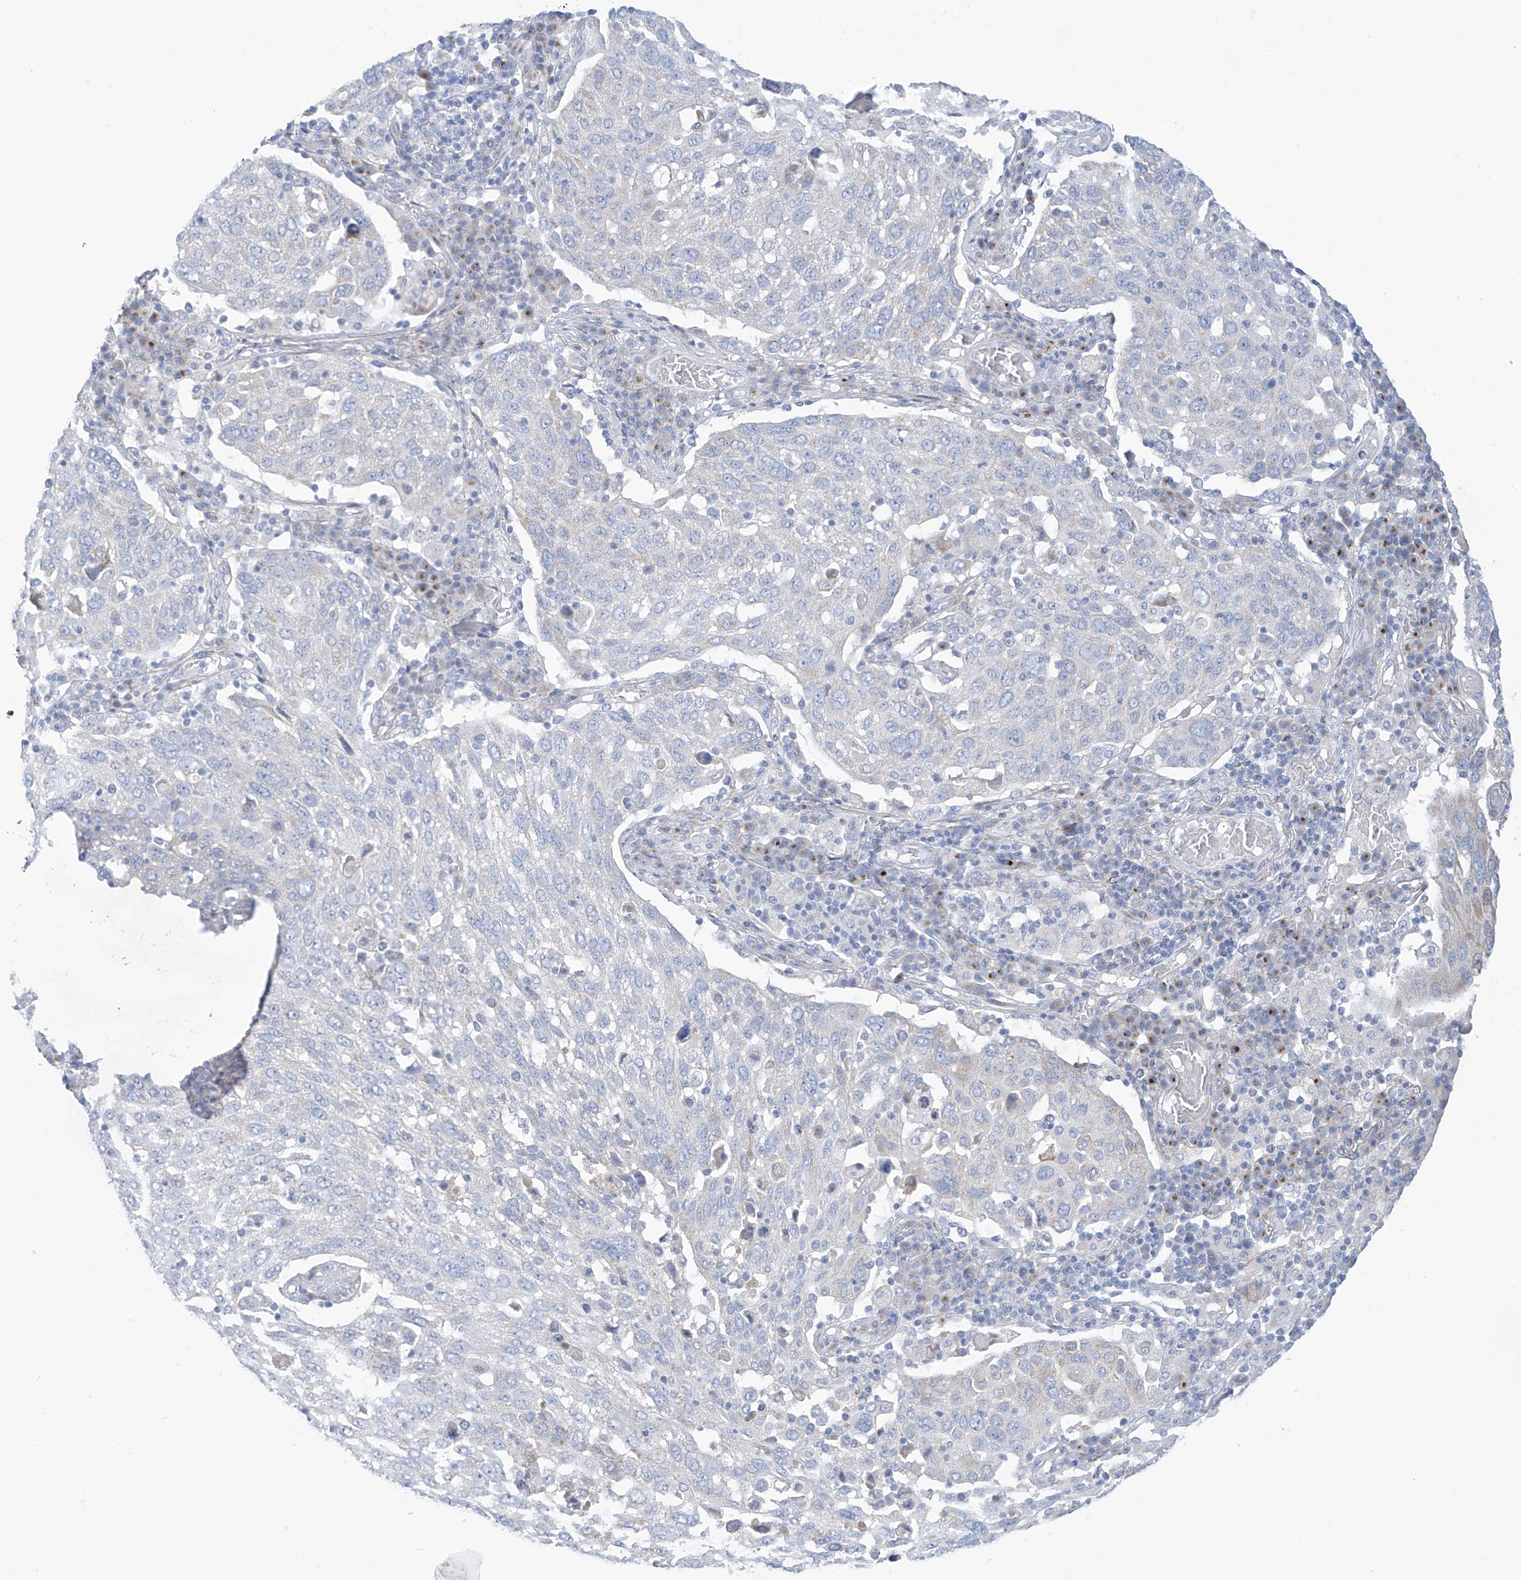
{"staining": {"intensity": "negative", "quantity": "none", "location": "none"}, "tissue": "lung cancer", "cell_type": "Tumor cells", "image_type": "cancer", "snomed": [{"axis": "morphology", "description": "Squamous cell carcinoma, NOS"}, {"axis": "topography", "description": "Lung"}], "caption": "DAB (3,3'-diaminobenzidine) immunohistochemical staining of human squamous cell carcinoma (lung) exhibits no significant staining in tumor cells. The staining was performed using DAB to visualize the protein expression in brown, while the nuclei were stained in blue with hematoxylin (Magnification: 20x).", "gene": "TRMT2B", "patient": {"sex": "male", "age": 65}}